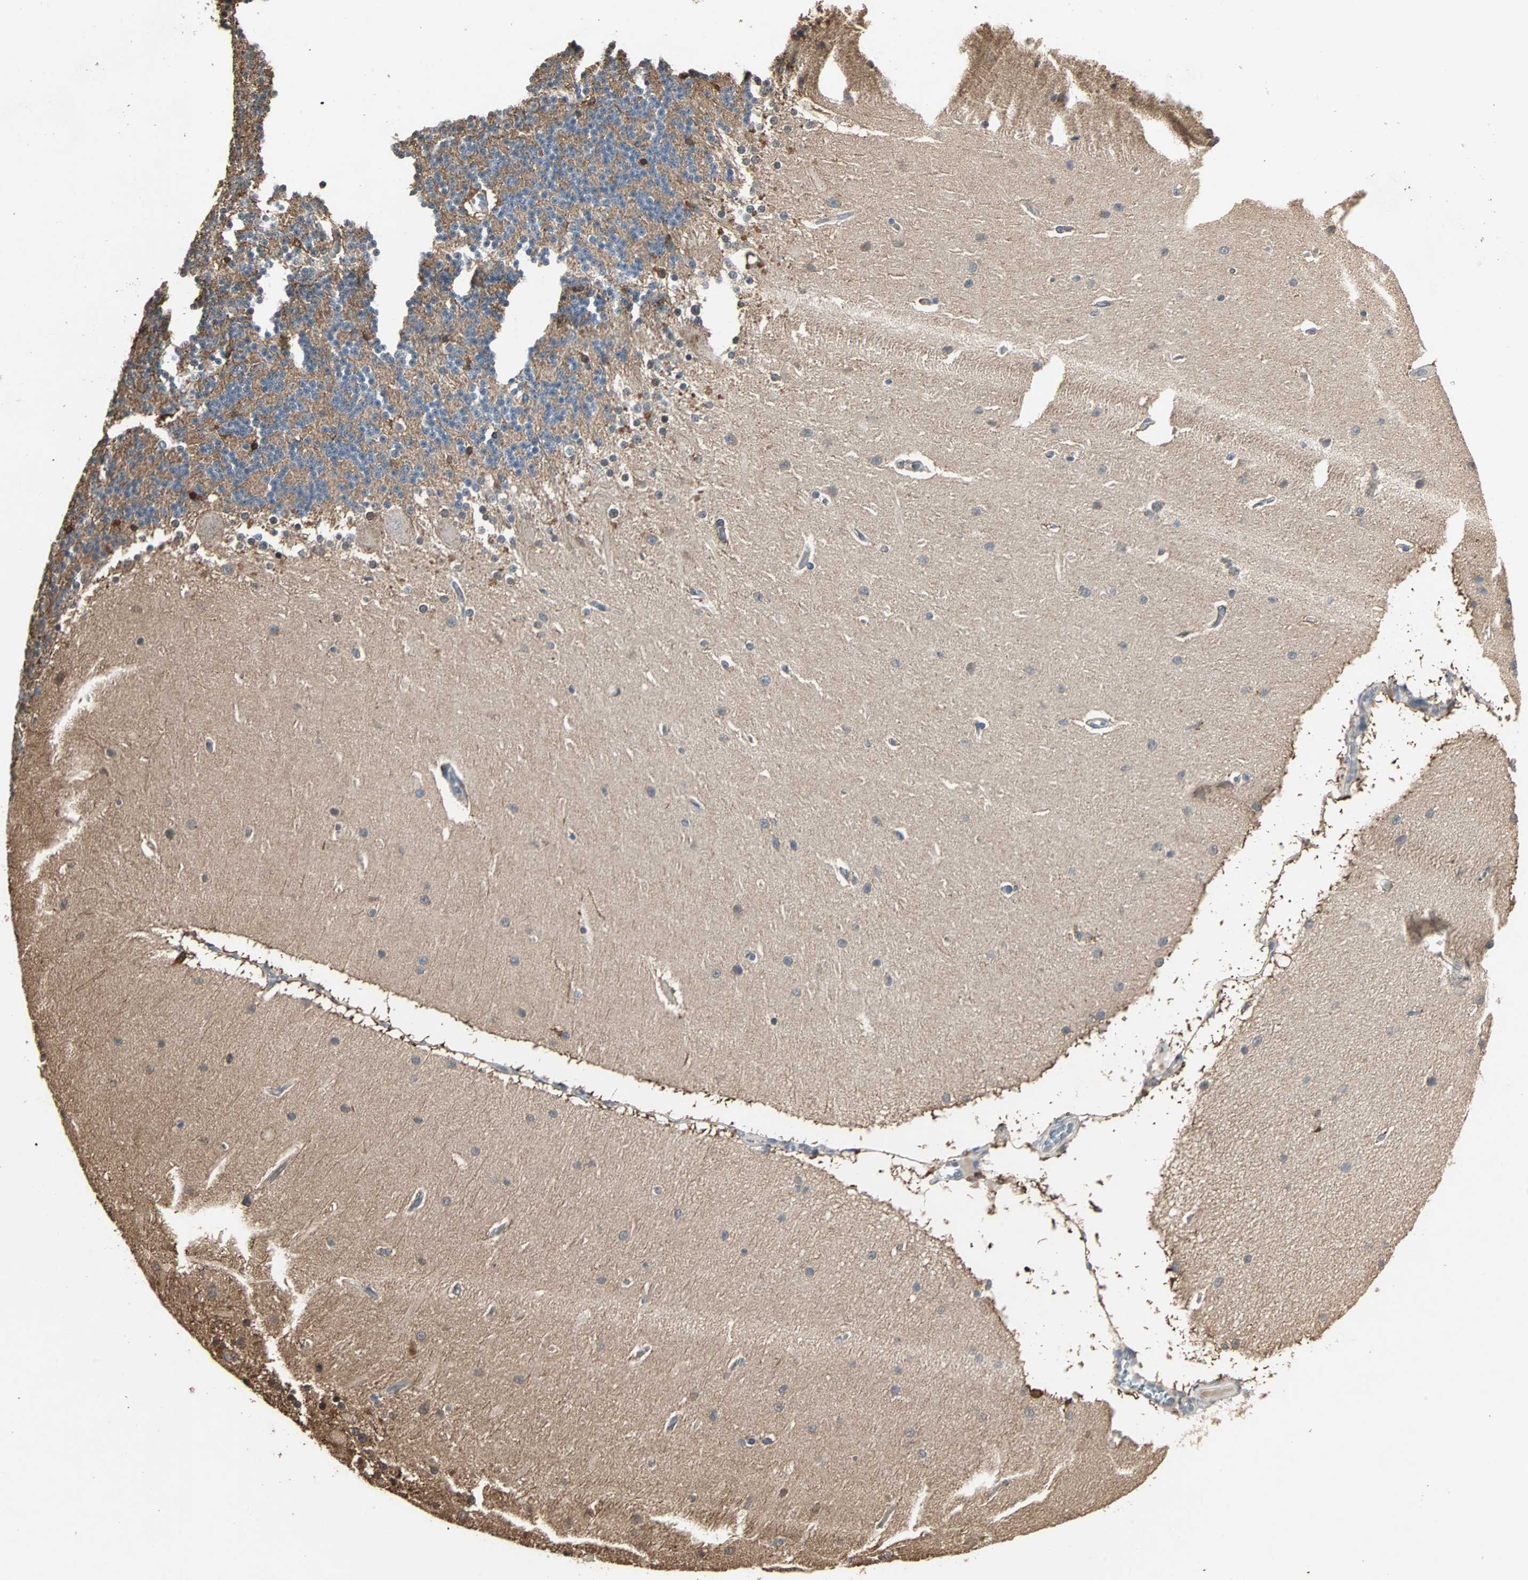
{"staining": {"intensity": "weak", "quantity": "<25%", "location": "cytoplasmic/membranous"}, "tissue": "cerebellum", "cell_type": "Cells in granular layer", "image_type": "normal", "snomed": [{"axis": "morphology", "description": "Normal tissue, NOS"}, {"axis": "topography", "description": "Cerebellum"}], "caption": "Immunohistochemistry micrograph of unremarkable human cerebellum stained for a protein (brown), which exhibits no staining in cells in granular layer.", "gene": "DRG2", "patient": {"sex": "female", "age": 54}}